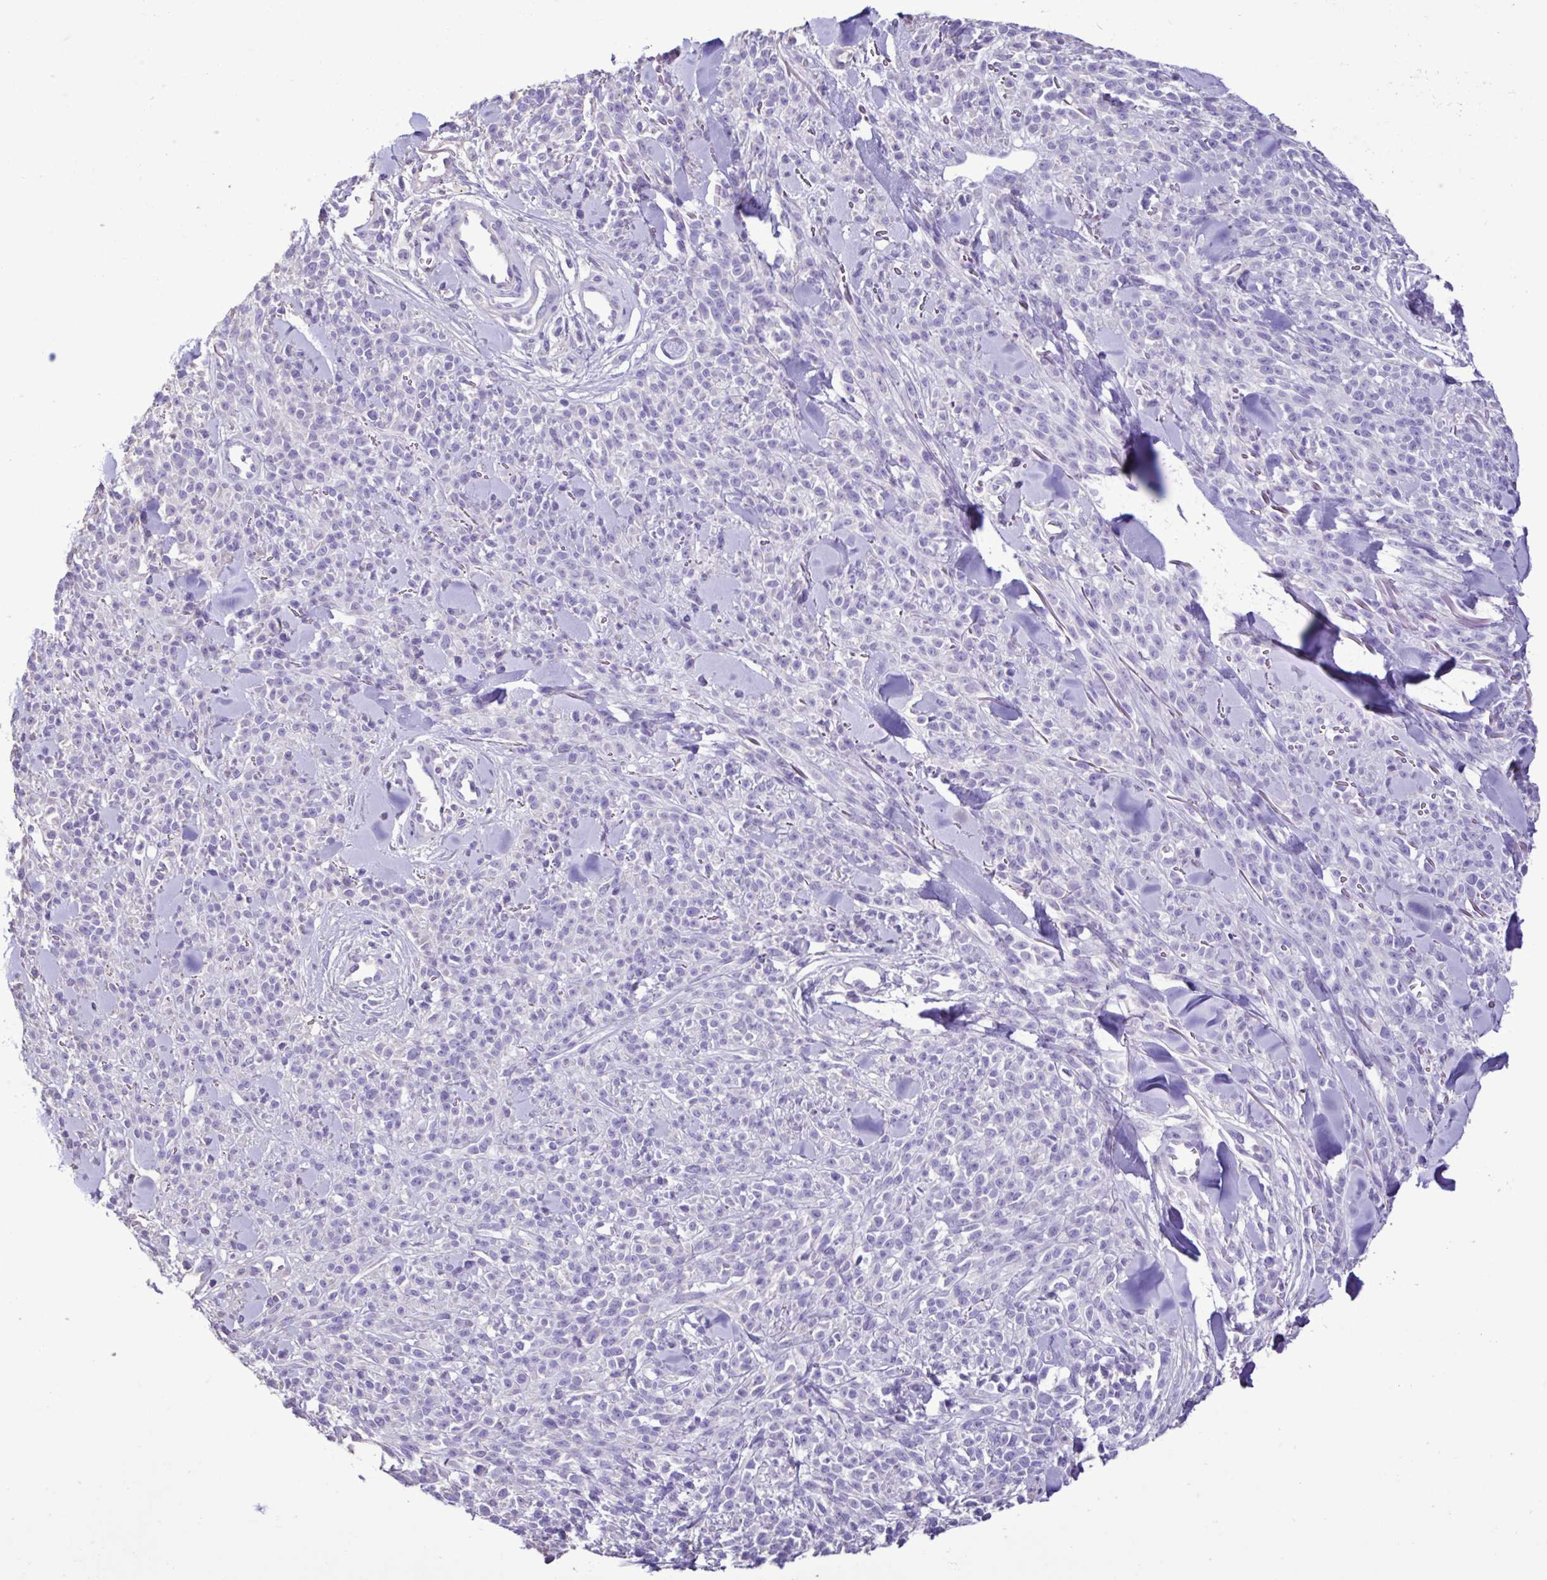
{"staining": {"intensity": "negative", "quantity": "none", "location": "none"}, "tissue": "melanoma", "cell_type": "Tumor cells", "image_type": "cancer", "snomed": [{"axis": "morphology", "description": "Malignant melanoma, NOS"}, {"axis": "topography", "description": "Skin"}, {"axis": "topography", "description": "Skin of trunk"}], "caption": "Tumor cells show no significant protein staining in malignant melanoma.", "gene": "PLA2G4E", "patient": {"sex": "male", "age": 74}}